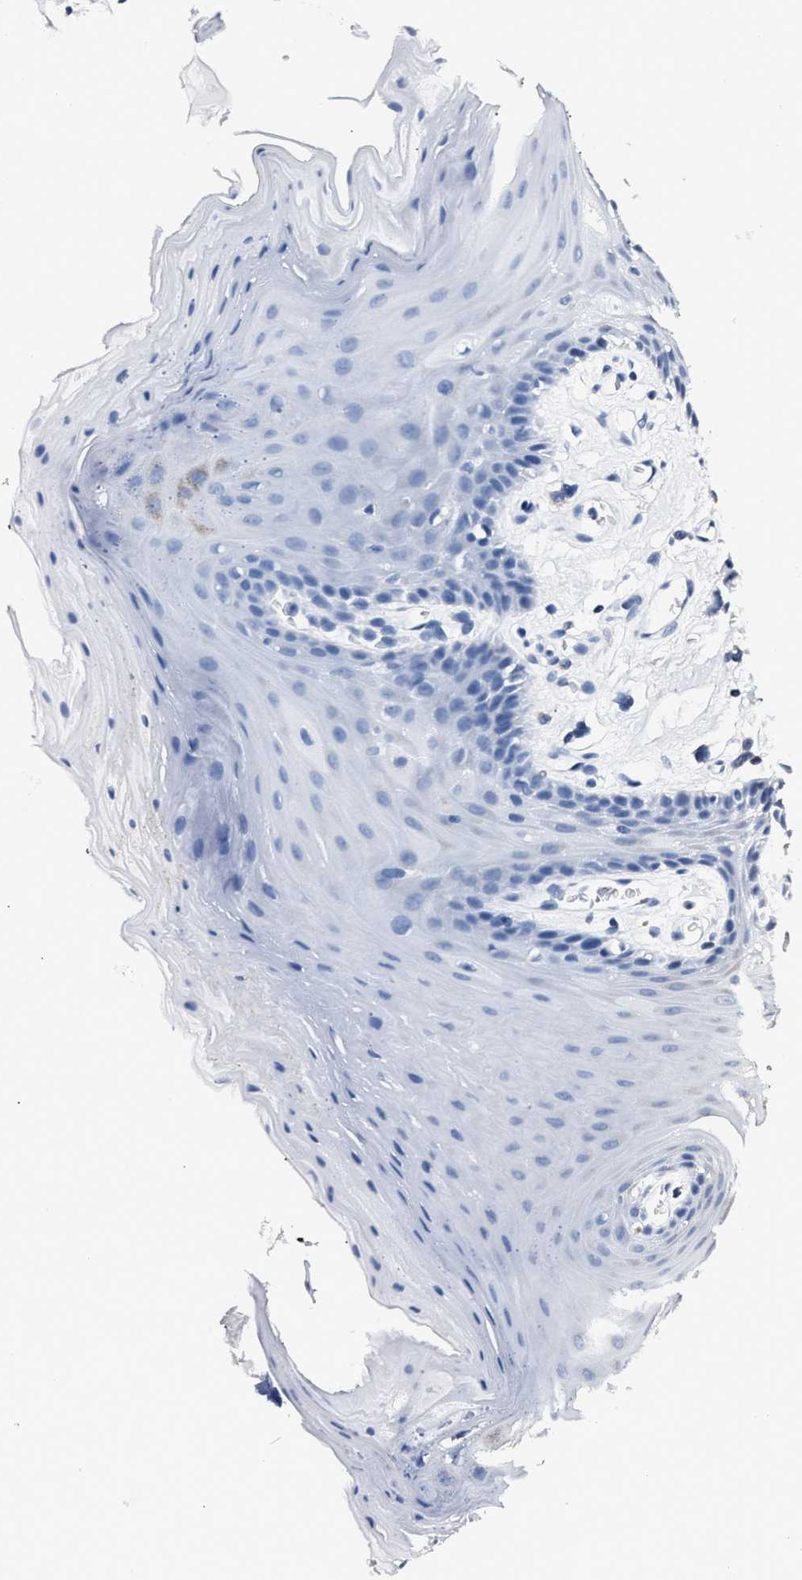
{"staining": {"intensity": "negative", "quantity": "none", "location": "none"}, "tissue": "oral mucosa", "cell_type": "Squamous epithelial cells", "image_type": "normal", "snomed": [{"axis": "morphology", "description": "Normal tissue, NOS"}, {"axis": "morphology", "description": "Squamous cell carcinoma, NOS"}, {"axis": "topography", "description": "Oral tissue"}, {"axis": "topography", "description": "Head-Neck"}], "caption": "Unremarkable oral mucosa was stained to show a protein in brown. There is no significant expression in squamous epithelial cells. (Stains: DAB (3,3'-diaminobenzidine) immunohistochemistry with hematoxylin counter stain, Microscopy: brightfield microscopy at high magnification).", "gene": "AMACR", "patient": {"sex": "male", "age": 71}}